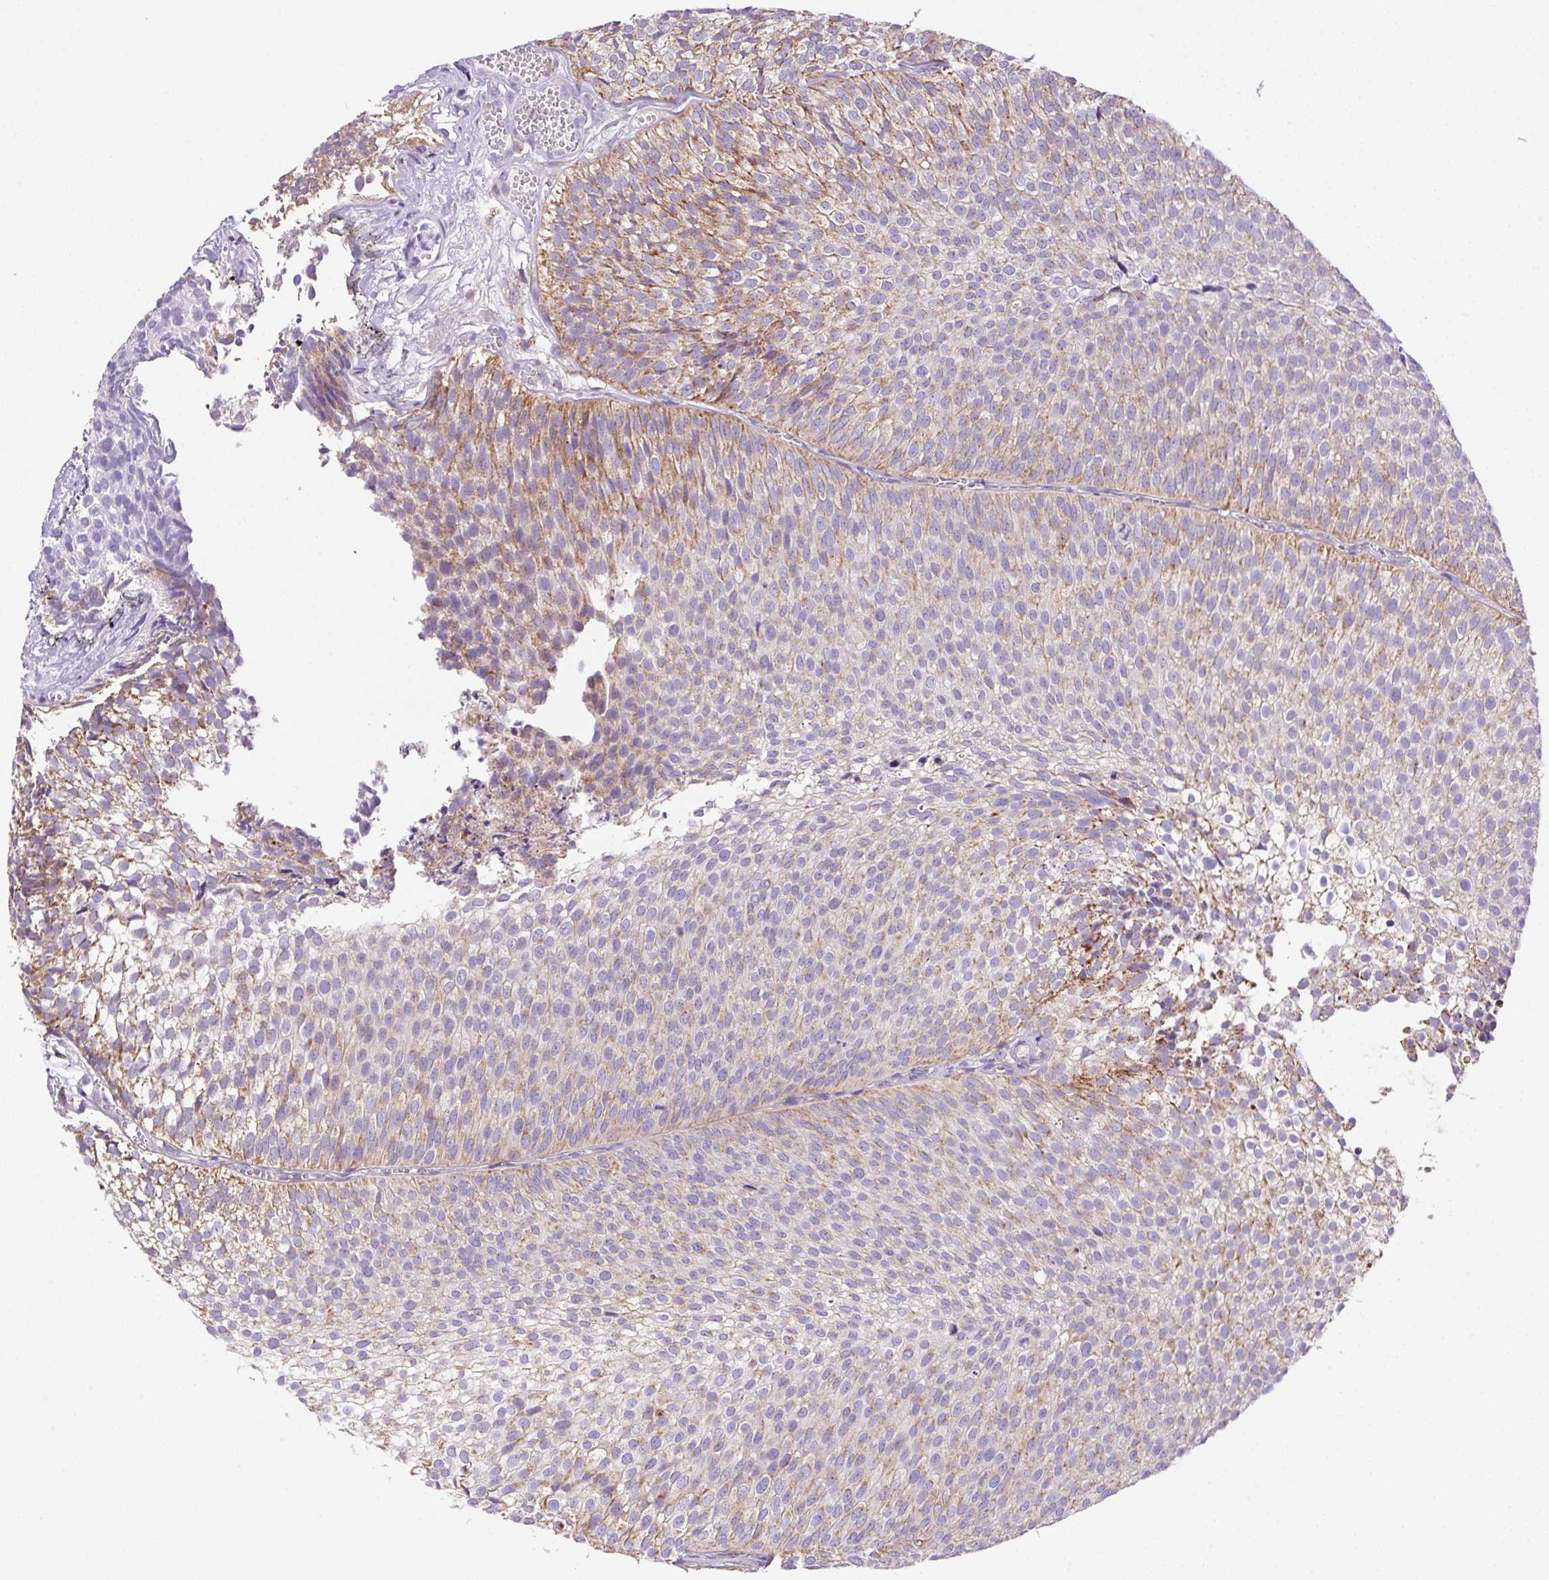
{"staining": {"intensity": "moderate", "quantity": "25%-75%", "location": "cytoplasmic/membranous"}, "tissue": "urothelial cancer", "cell_type": "Tumor cells", "image_type": "cancer", "snomed": [{"axis": "morphology", "description": "Urothelial carcinoma, Low grade"}, {"axis": "topography", "description": "Urinary bladder"}], "caption": "Immunohistochemistry image of neoplastic tissue: human low-grade urothelial carcinoma stained using immunohistochemistry (IHC) shows medium levels of moderate protein expression localized specifically in the cytoplasmic/membranous of tumor cells, appearing as a cytoplasmic/membranous brown color.", "gene": "NF1", "patient": {"sex": "male", "age": 91}}